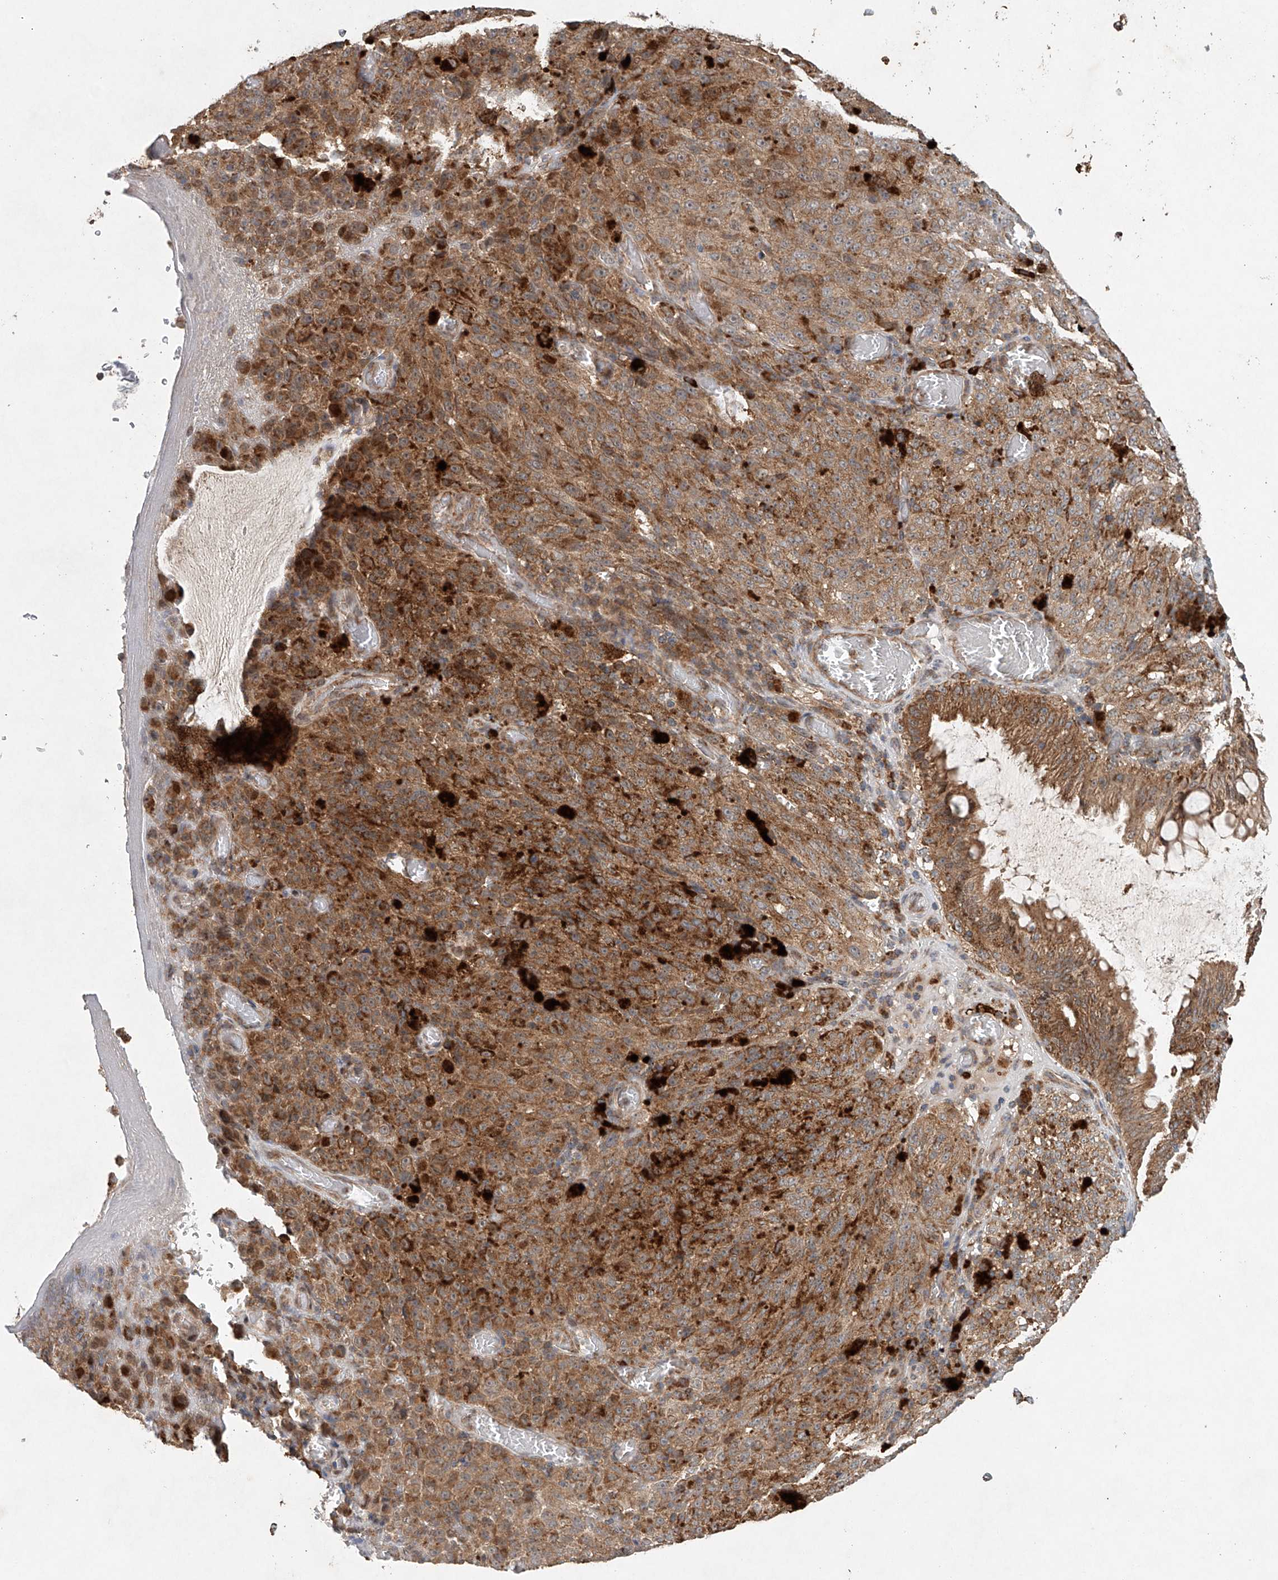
{"staining": {"intensity": "moderate", "quantity": ">75%", "location": "cytoplasmic/membranous"}, "tissue": "melanoma", "cell_type": "Tumor cells", "image_type": "cancer", "snomed": [{"axis": "morphology", "description": "Malignant melanoma, NOS"}, {"axis": "topography", "description": "Rectum"}], "caption": "Immunohistochemical staining of human melanoma displays moderate cytoplasmic/membranous protein positivity in about >75% of tumor cells. Ihc stains the protein in brown and the nuclei are stained blue.", "gene": "DCAF11", "patient": {"sex": "female", "age": 81}}